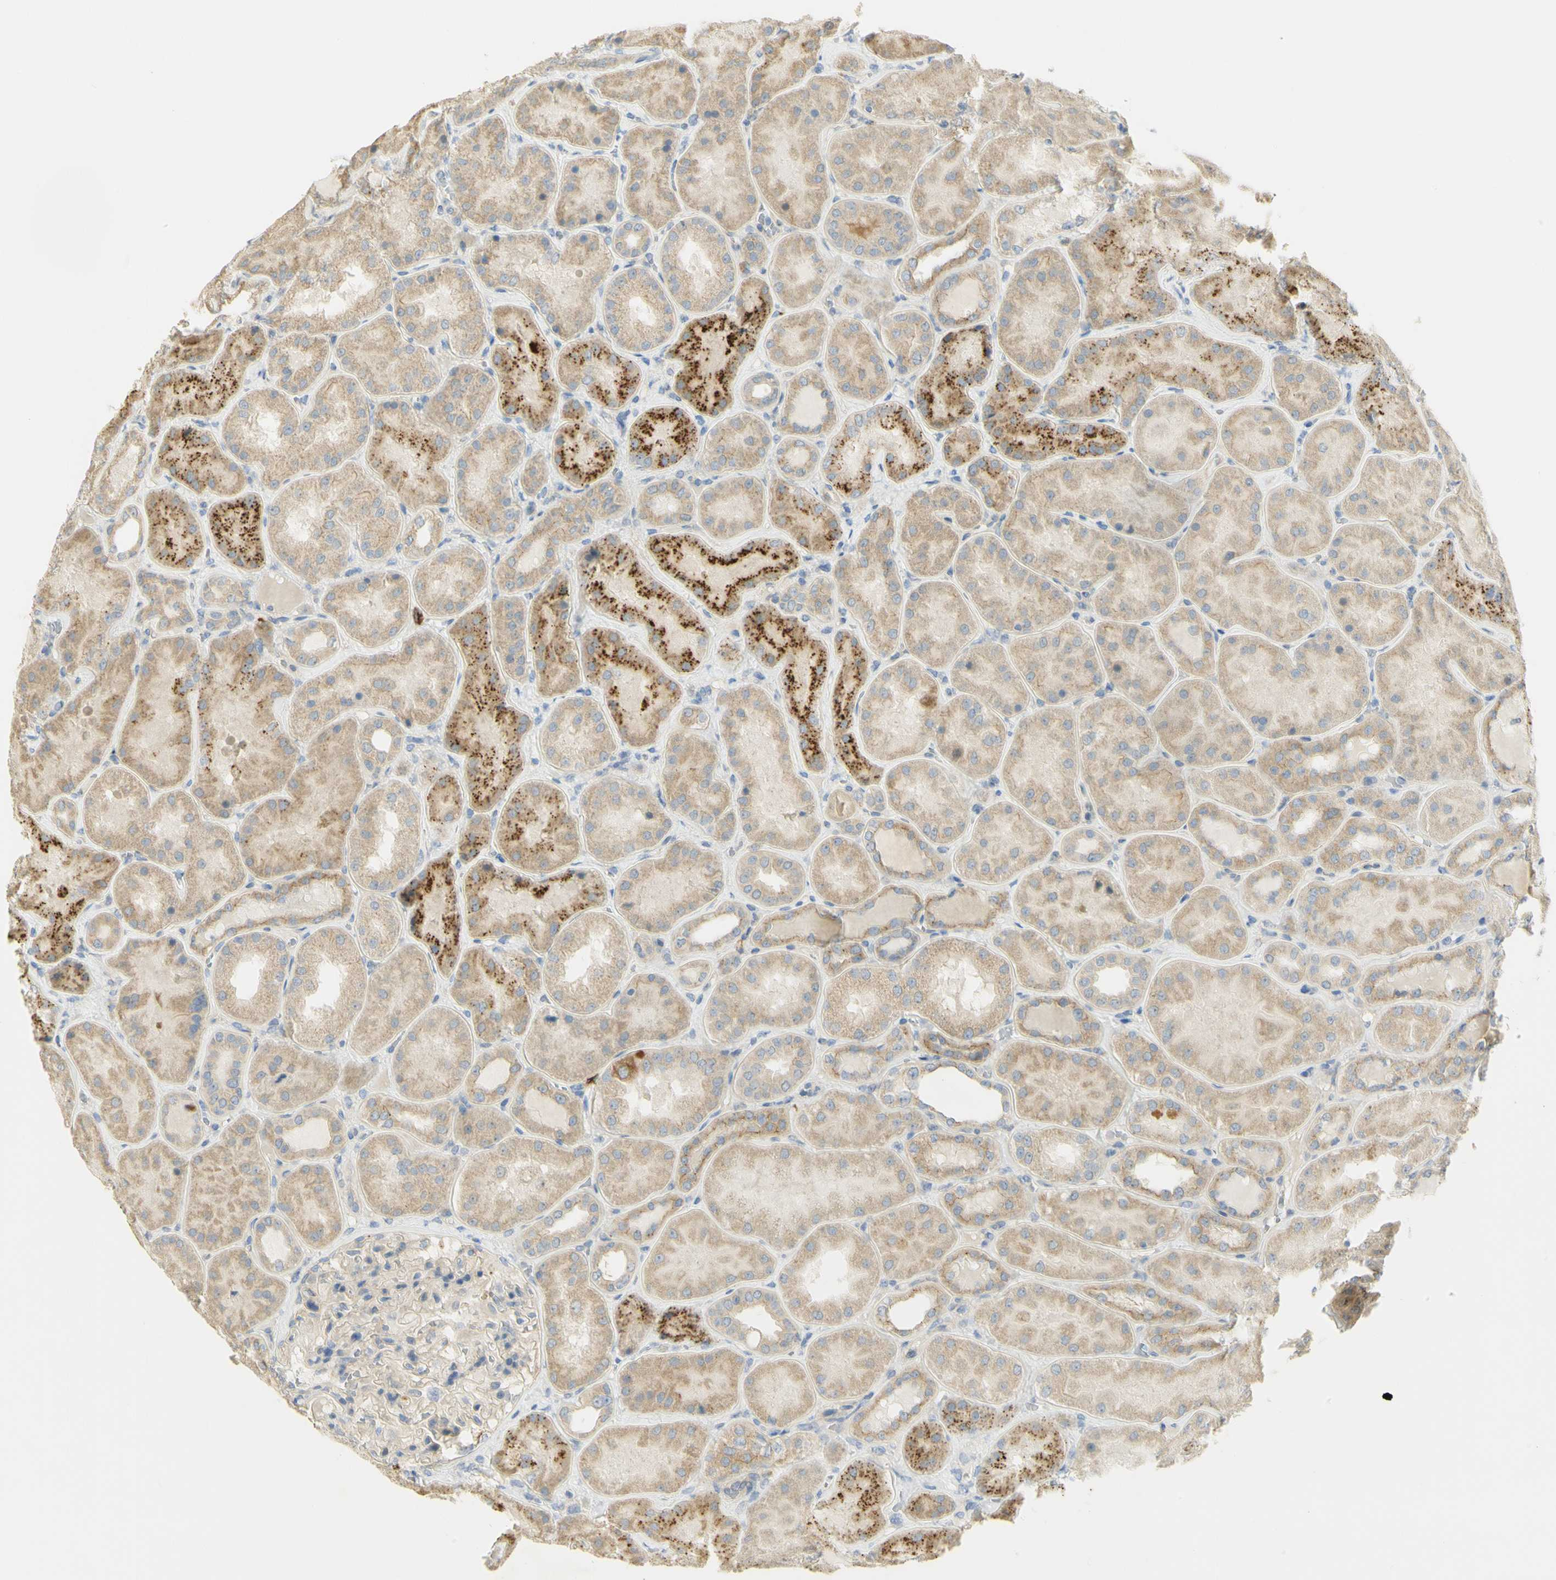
{"staining": {"intensity": "weak", "quantity": ">75%", "location": "cytoplasmic/membranous"}, "tissue": "kidney", "cell_type": "Cells in glomeruli", "image_type": "normal", "snomed": [{"axis": "morphology", "description": "Normal tissue, NOS"}, {"axis": "topography", "description": "Kidney"}], "caption": "Kidney stained with immunohistochemistry (IHC) demonstrates weak cytoplasmic/membranous staining in about >75% of cells in glomeruli. Using DAB (brown) and hematoxylin (blue) stains, captured at high magnification using brightfield microscopy.", "gene": "KIF11", "patient": {"sex": "female", "age": 56}}